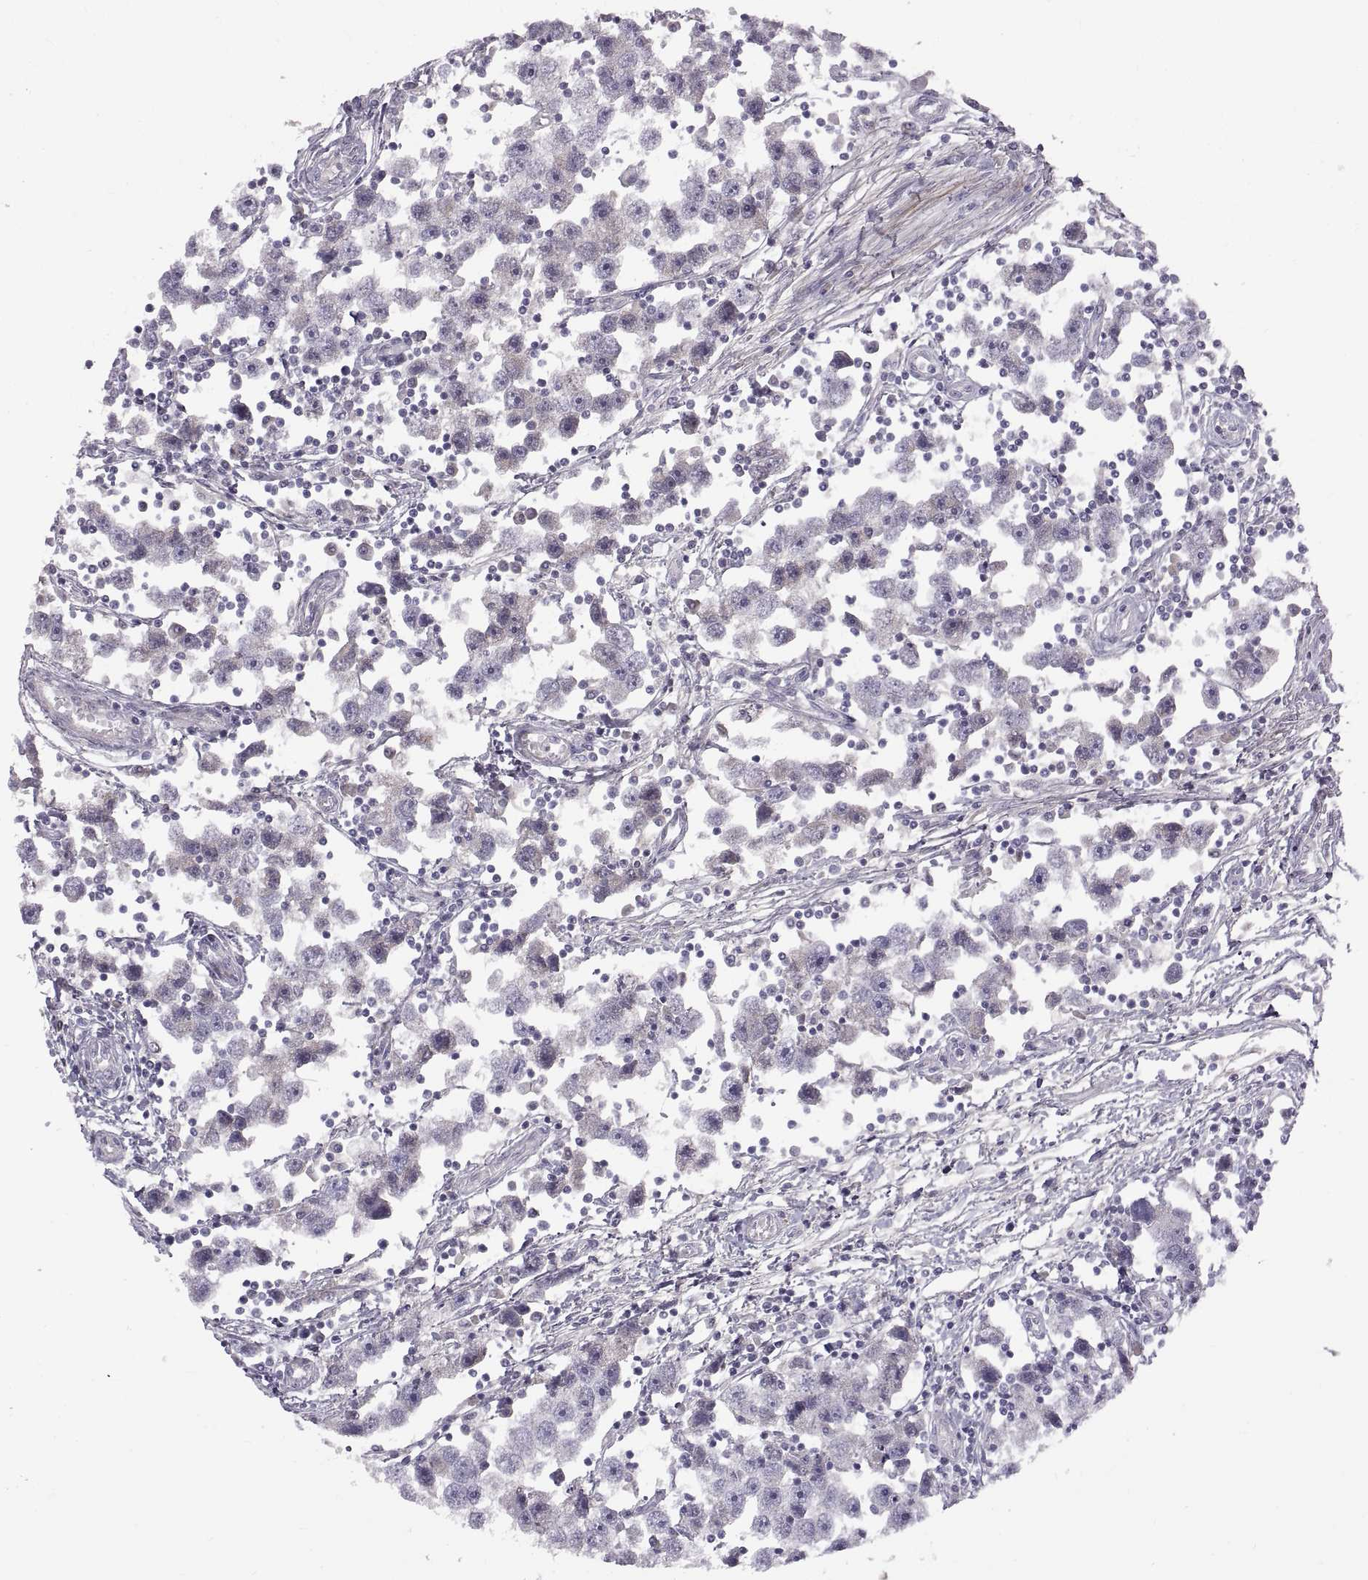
{"staining": {"intensity": "negative", "quantity": "none", "location": "none"}, "tissue": "testis cancer", "cell_type": "Tumor cells", "image_type": "cancer", "snomed": [{"axis": "morphology", "description": "Seminoma, NOS"}, {"axis": "topography", "description": "Testis"}], "caption": "This histopathology image is of testis cancer (seminoma) stained with IHC to label a protein in brown with the nuclei are counter-stained blue. There is no positivity in tumor cells.", "gene": "WFDC8", "patient": {"sex": "male", "age": 30}}